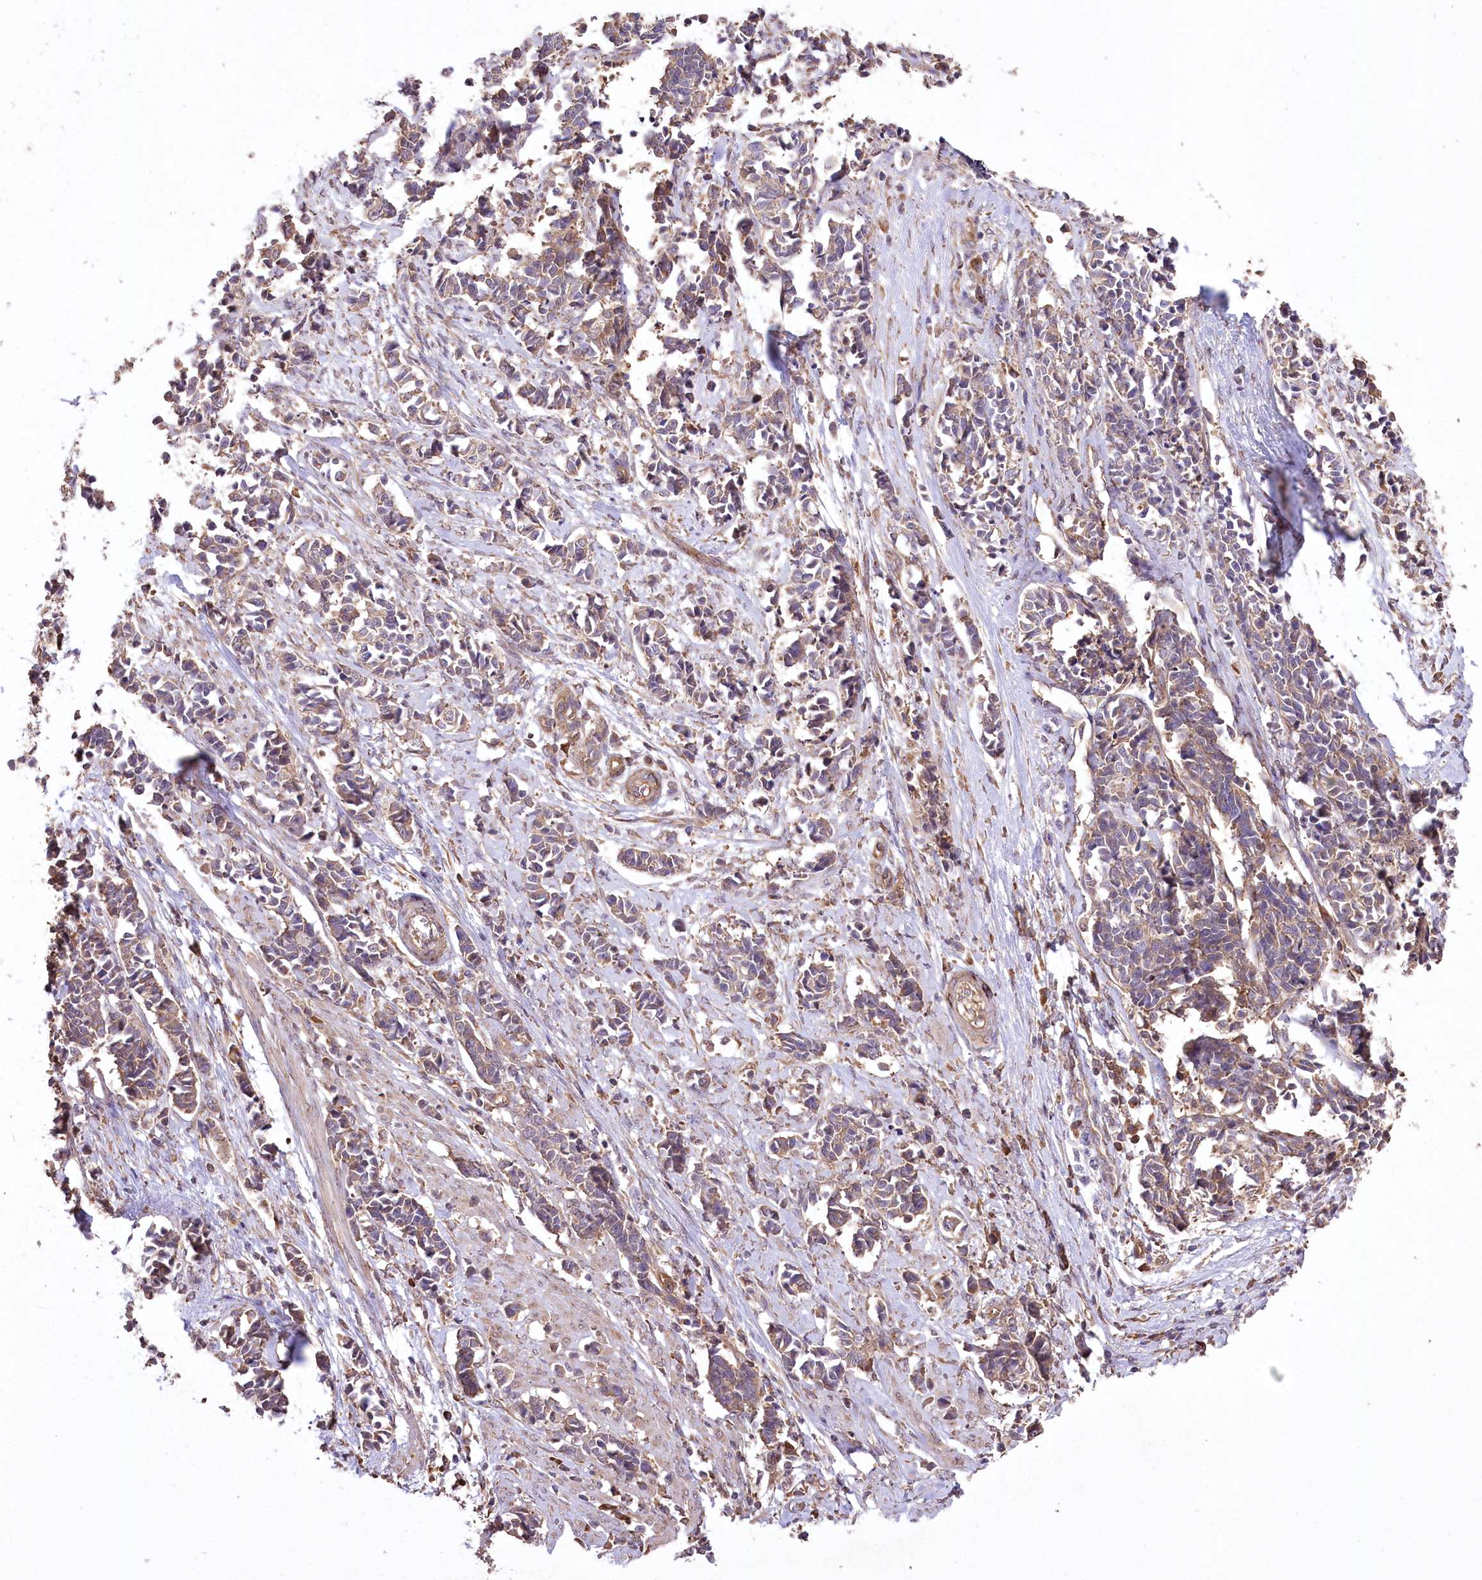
{"staining": {"intensity": "weak", "quantity": ">75%", "location": "cytoplasmic/membranous"}, "tissue": "cervical cancer", "cell_type": "Tumor cells", "image_type": "cancer", "snomed": [{"axis": "morphology", "description": "Normal tissue, NOS"}, {"axis": "morphology", "description": "Squamous cell carcinoma, NOS"}, {"axis": "topography", "description": "Cervix"}], "caption": "IHC of cervical cancer exhibits low levels of weak cytoplasmic/membranous positivity in about >75% of tumor cells.", "gene": "PRSS53", "patient": {"sex": "female", "age": 35}}